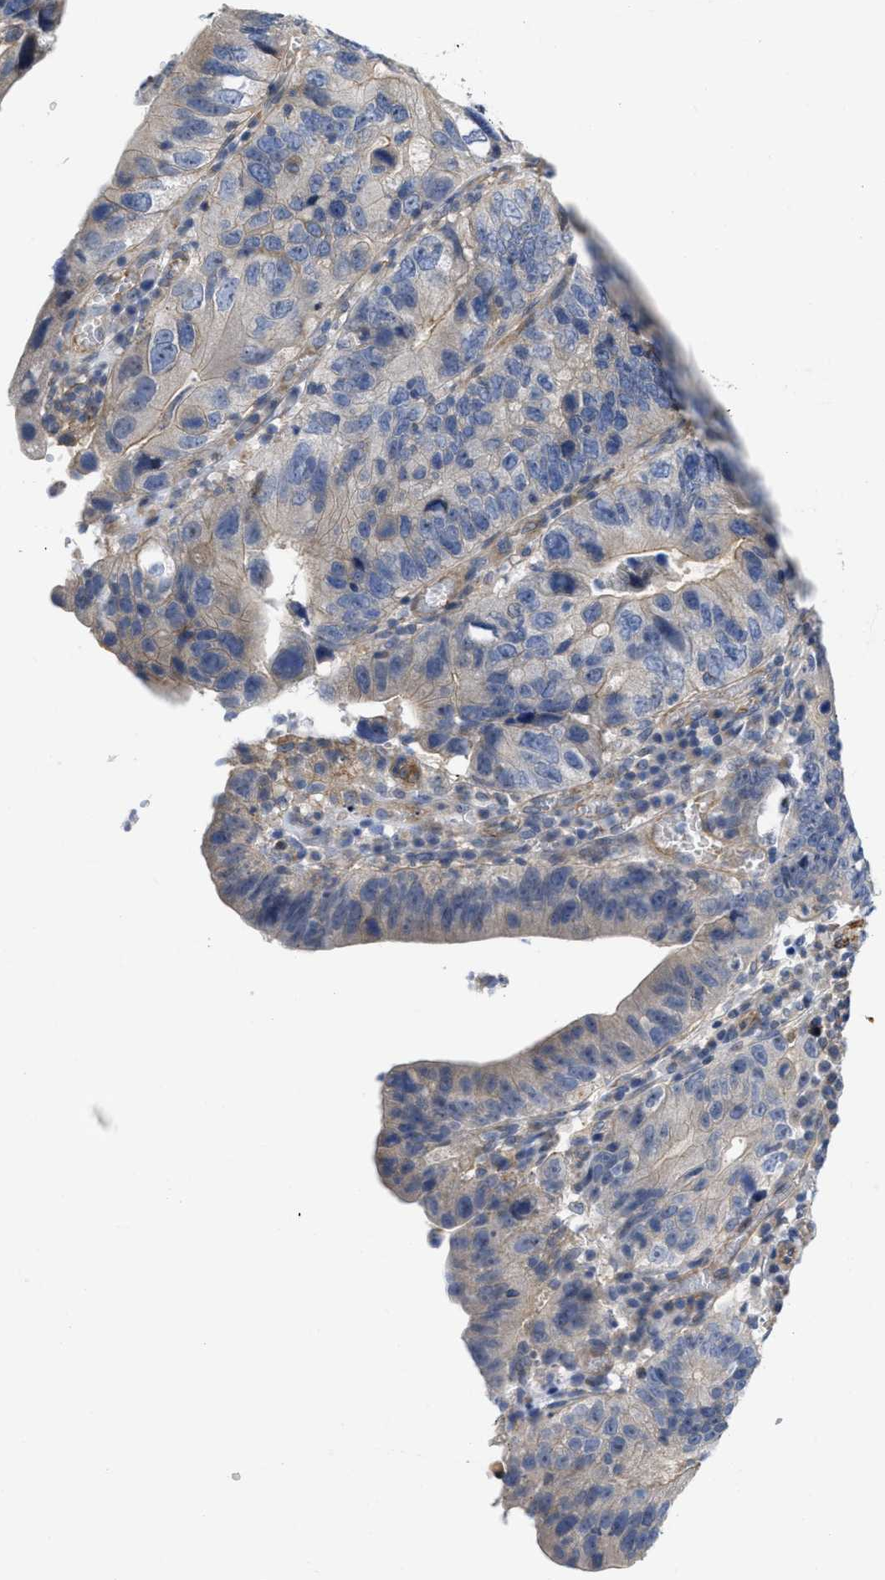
{"staining": {"intensity": "weak", "quantity": "<25%", "location": "cytoplasmic/membranous"}, "tissue": "stomach cancer", "cell_type": "Tumor cells", "image_type": "cancer", "snomed": [{"axis": "morphology", "description": "Adenocarcinoma, NOS"}, {"axis": "topography", "description": "Stomach"}], "caption": "Adenocarcinoma (stomach) stained for a protein using IHC demonstrates no staining tumor cells.", "gene": "ARHGEF26", "patient": {"sex": "male", "age": 59}}